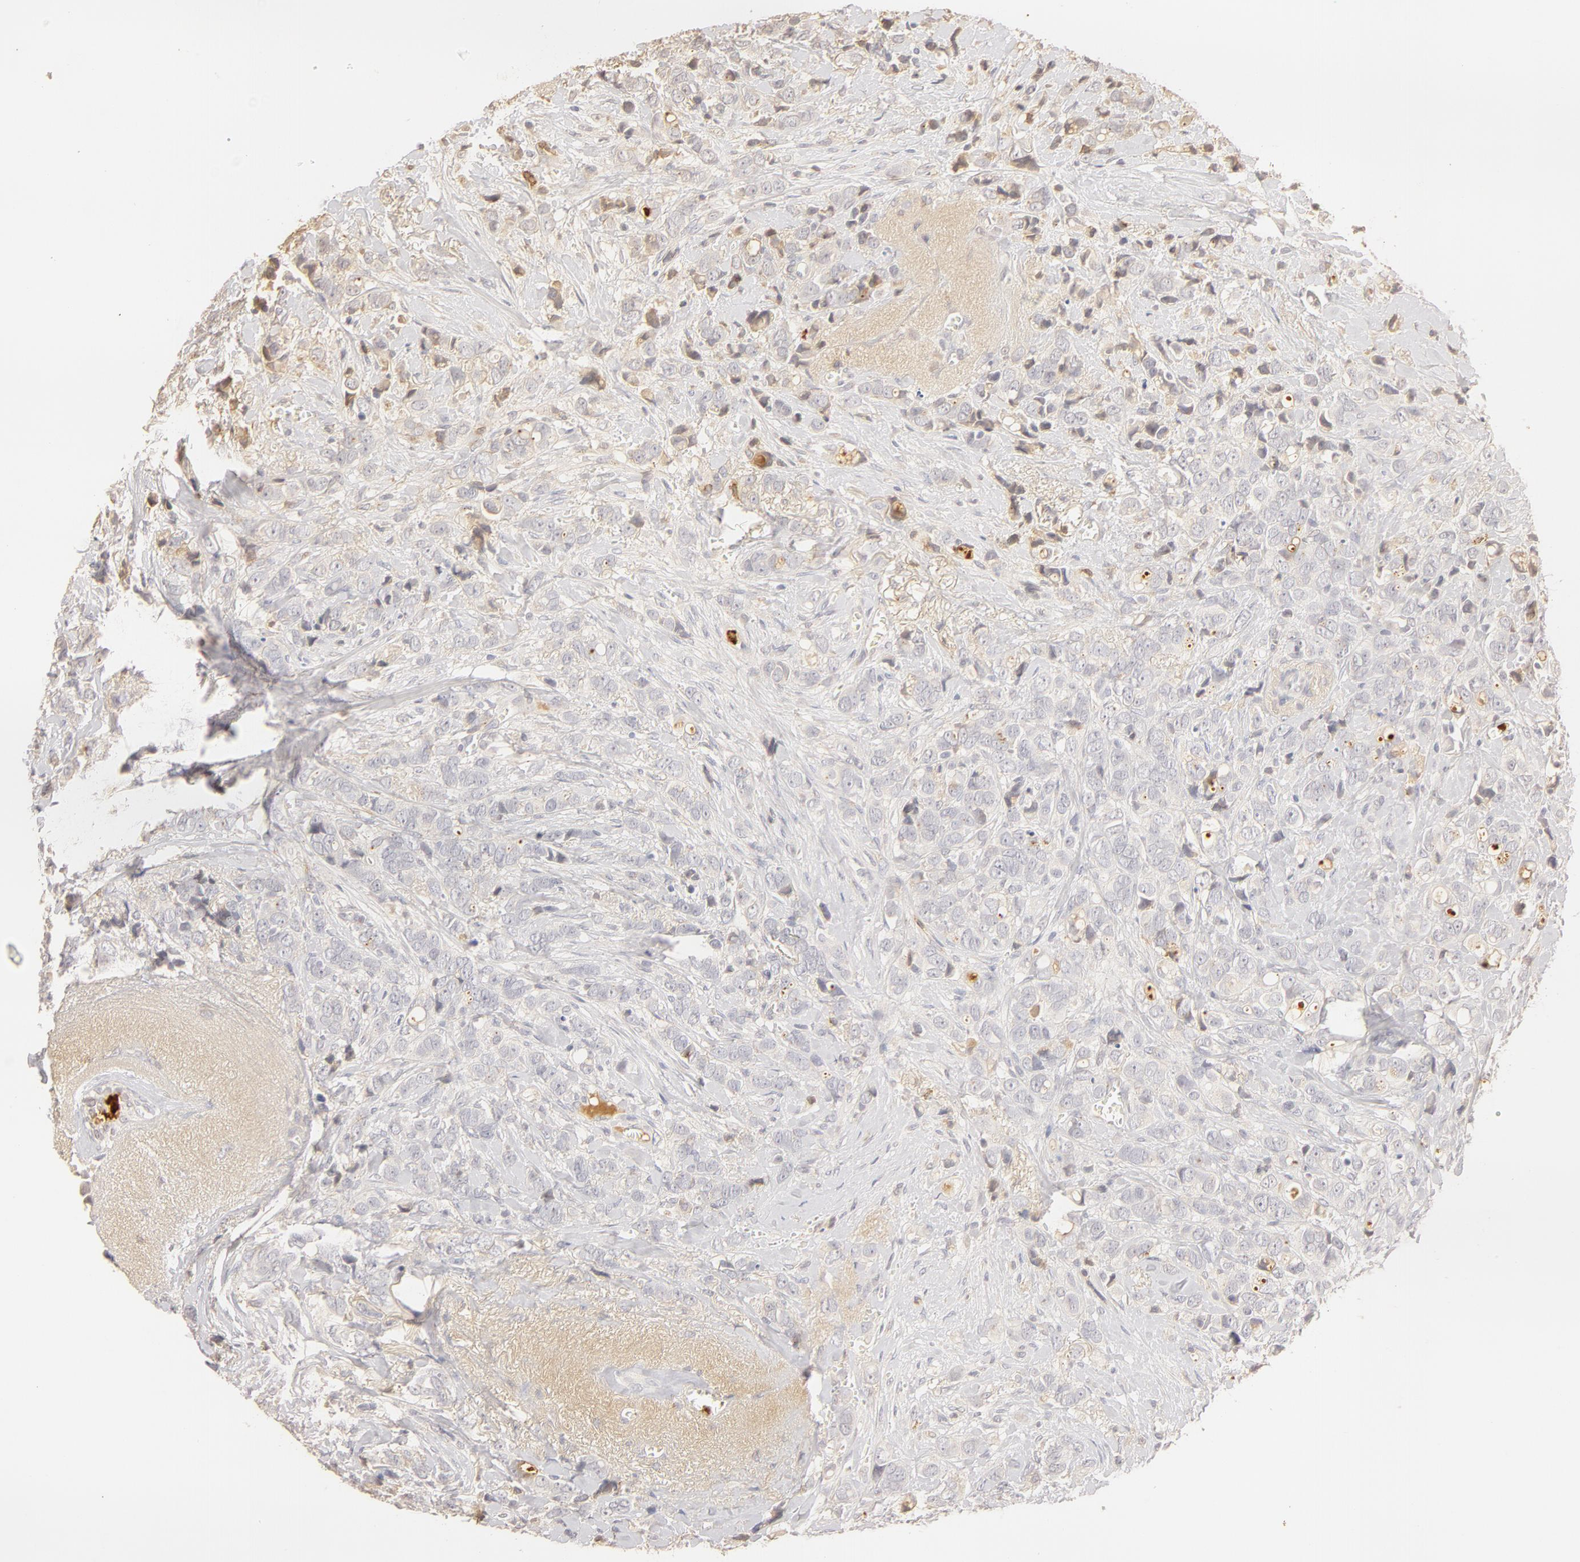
{"staining": {"intensity": "negative", "quantity": "none", "location": "none"}, "tissue": "breast cancer", "cell_type": "Tumor cells", "image_type": "cancer", "snomed": [{"axis": "morphology", "description": "Lobular carcinoma"}, {"axis": "topography", "description": "Breast"}], "caption": "Lobular carcinoma (breast) was stained to show a protein in brown. There is no significant staining in tumor cells.", "gene": "C1R", "patient": {"sex": "female", "age": 57}}